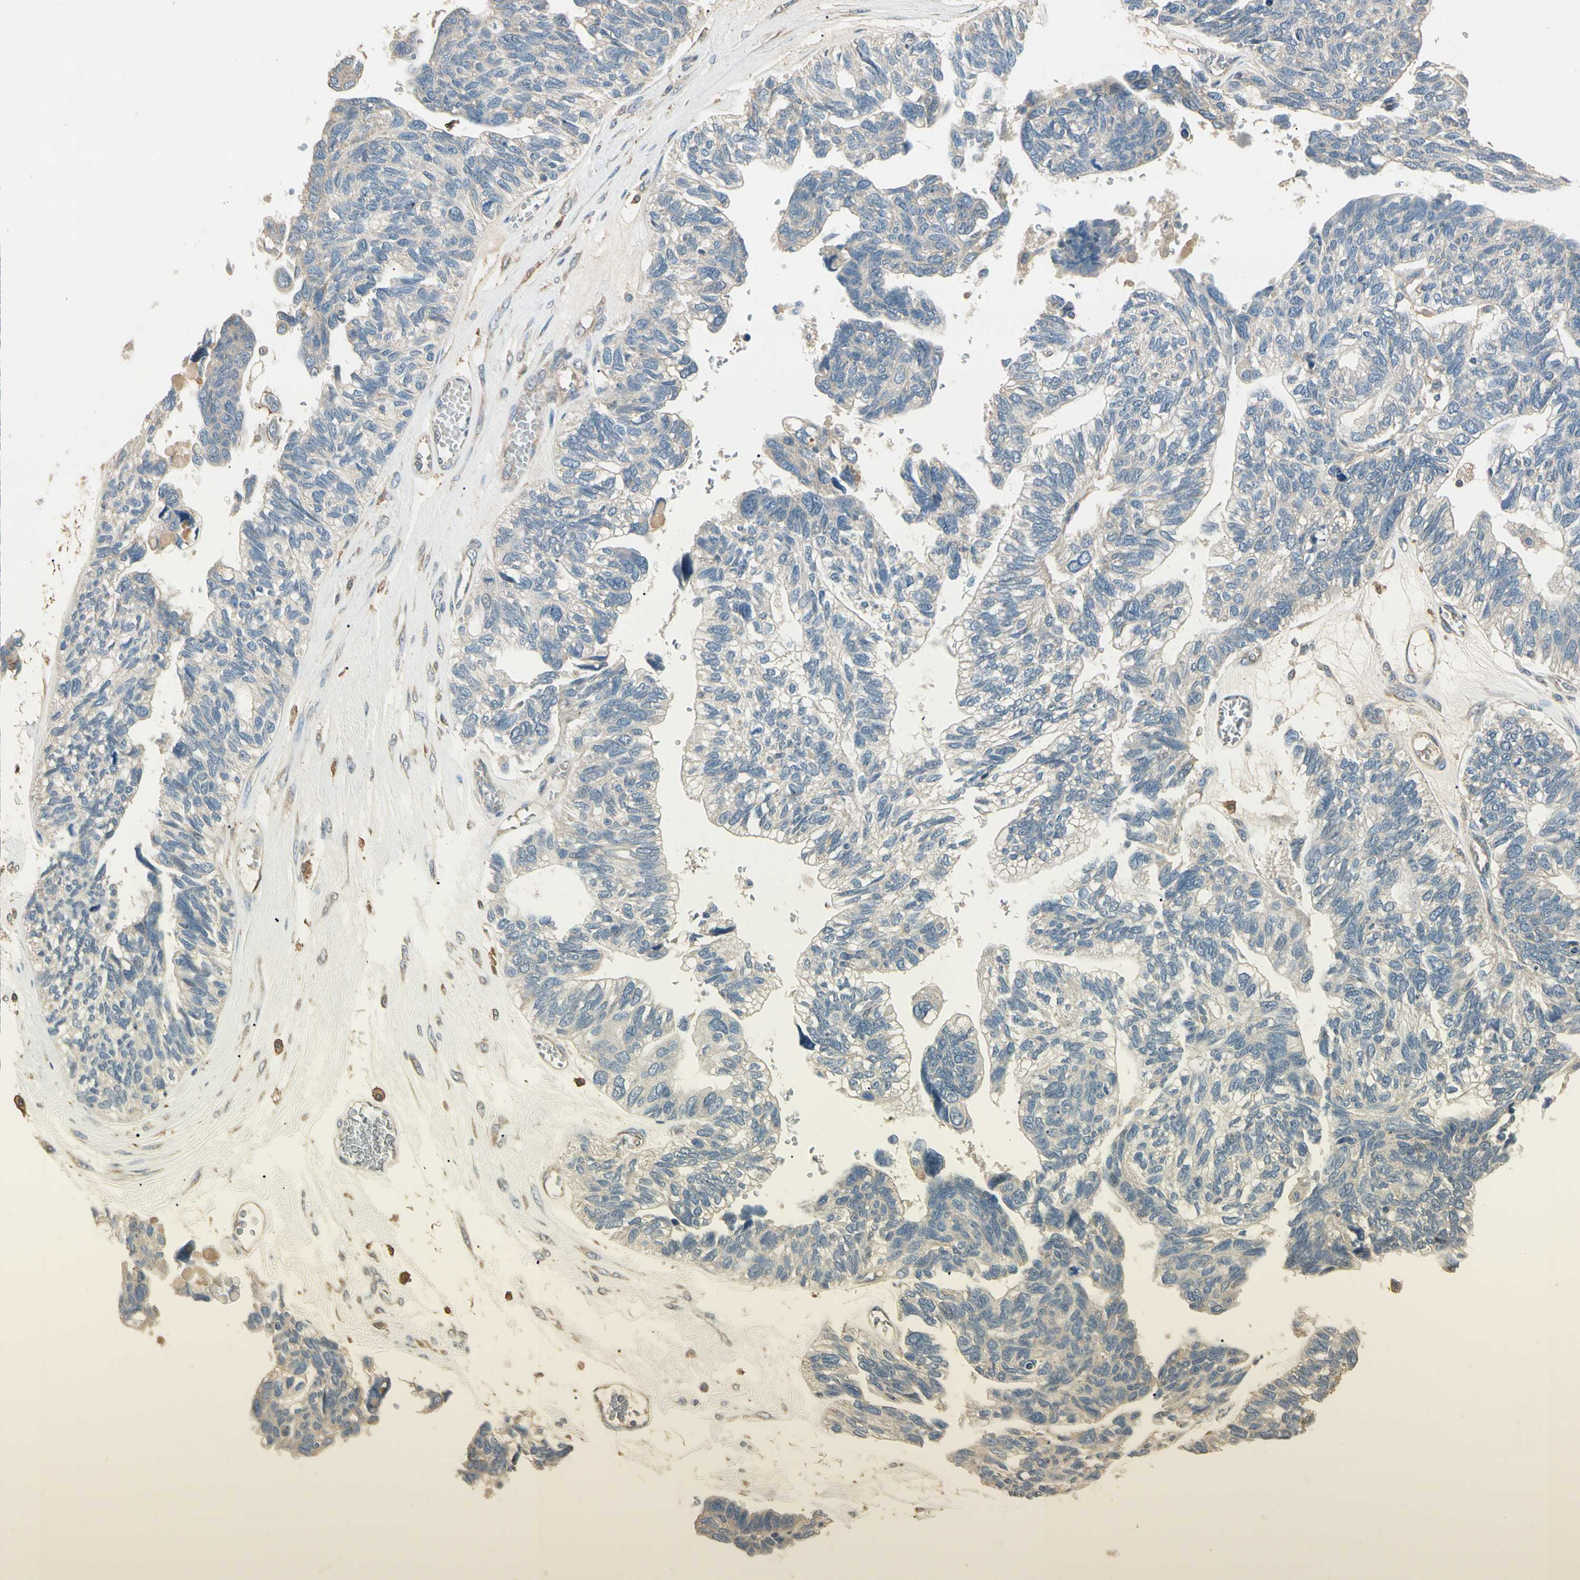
{"staining": {"intensity": "weak", "quantity": "<25%", "location": "cytoplasmic/membranous"}, "tissue": "ovarian cancer", "cell_type": "Tumor cells", "image_type": "cancer", "snomed": [{"axis": "morphology", "description": "Cystadenocarcinoma, serous, NOS"}, {"axis": "topography", "description": "Ovary"}], "caption": "High power microscopy image of an immunohistochemistry (IHC) image of ovarian cancer, revealing no significant staining in tumor cells.", "gene": "CDH6", "patient": {"sex": "female", "age": 79}}